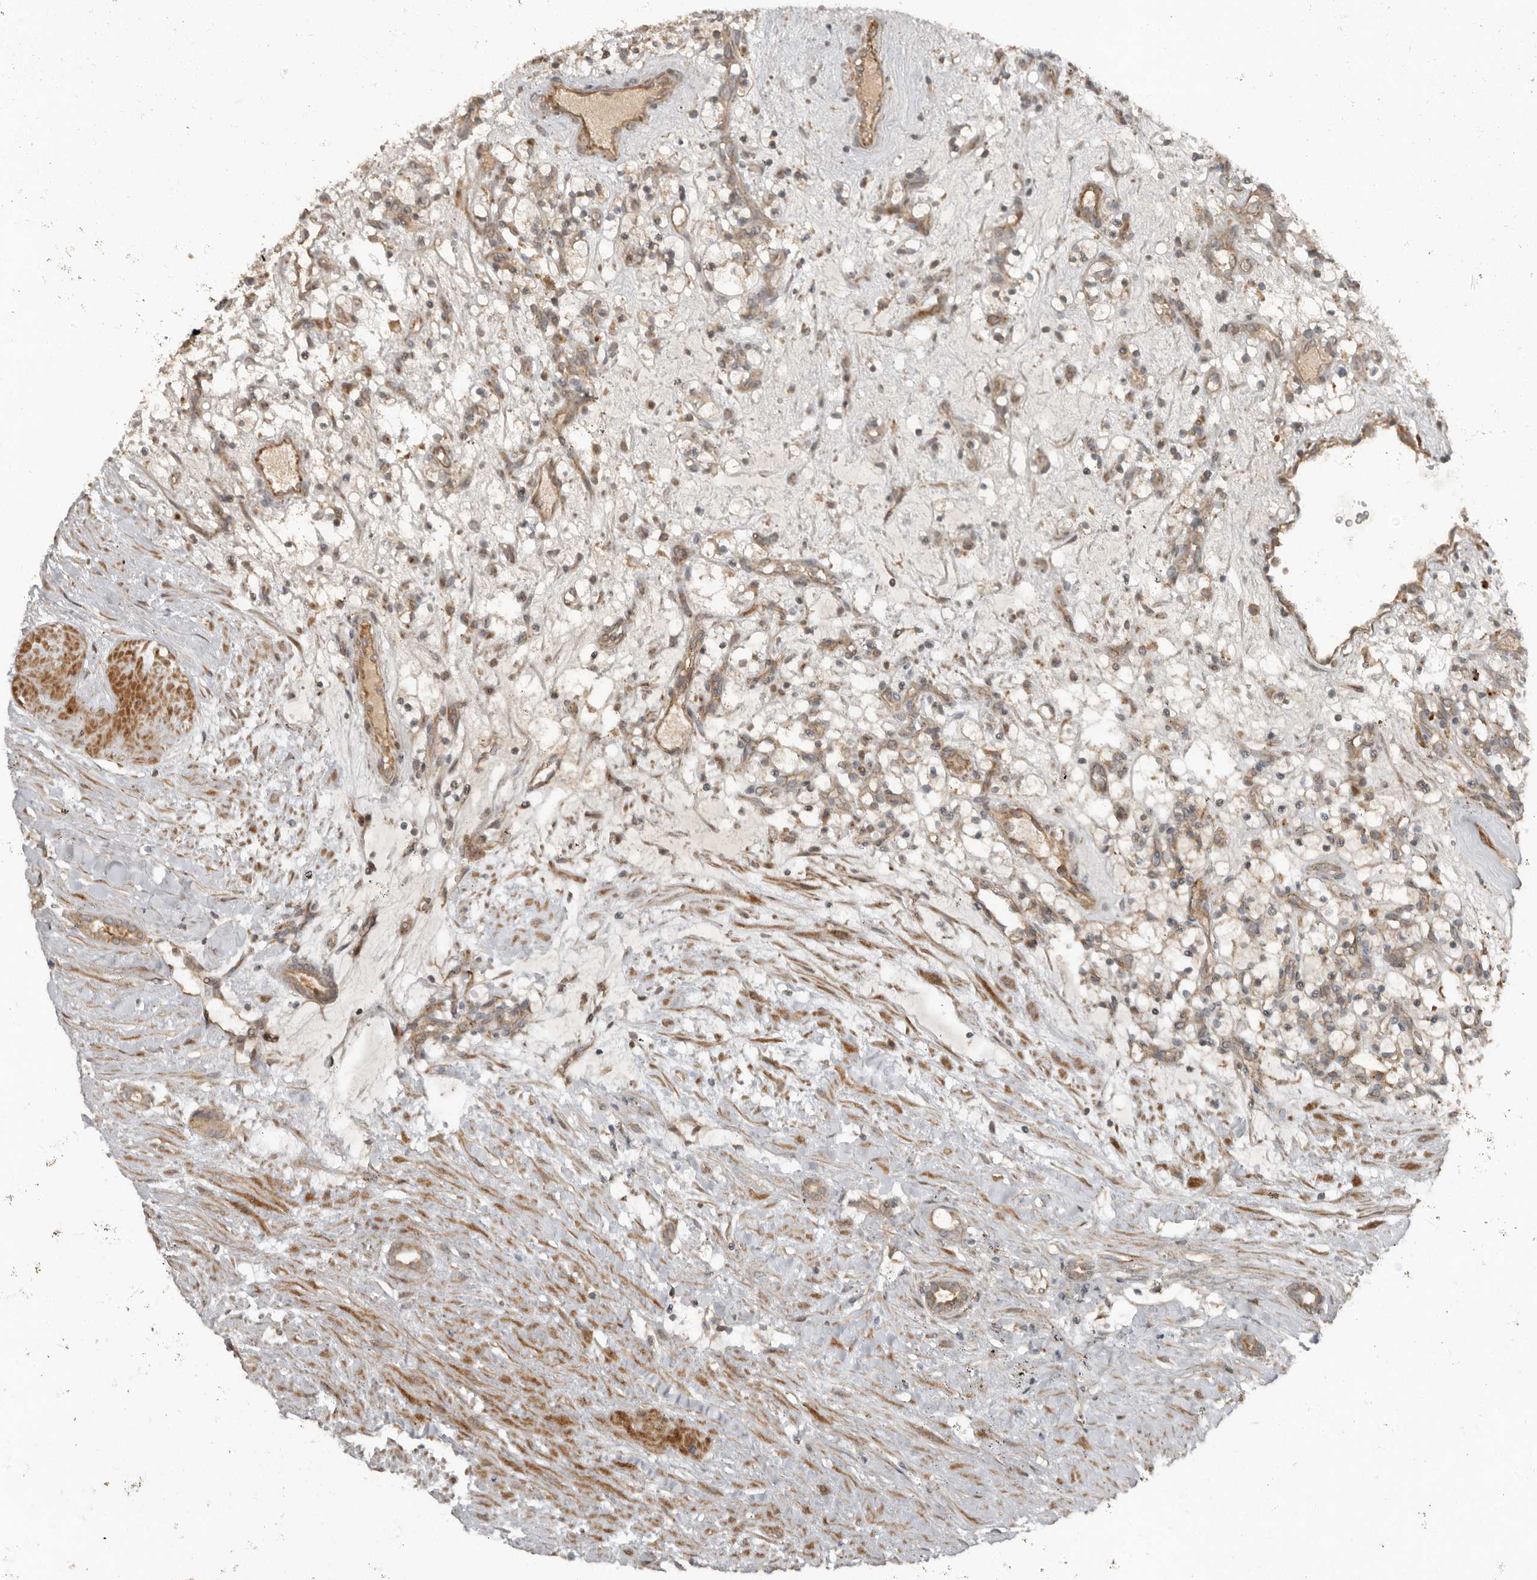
{"staining": {"intensity": "weak", "quantity": ">75%", "location": "cytoplasmic/membranous"}, "tissue": "renal cancer", "cell_type": "Tumor cells", "image_type": "cancer", "snomed": [{"axis": "morphology", "description": "Adenocarcinoma, NOS"}, {"axis": "topography", "description": "Kidney"}], "caption": "Protein expression analysis of adenocarcinoma (renal) shows weak cytoplasmic/membranous expression in approximately >75% of tumor cells.", "gene": "SLC6A7", "patient": {"sex": "female", "age": 57}}